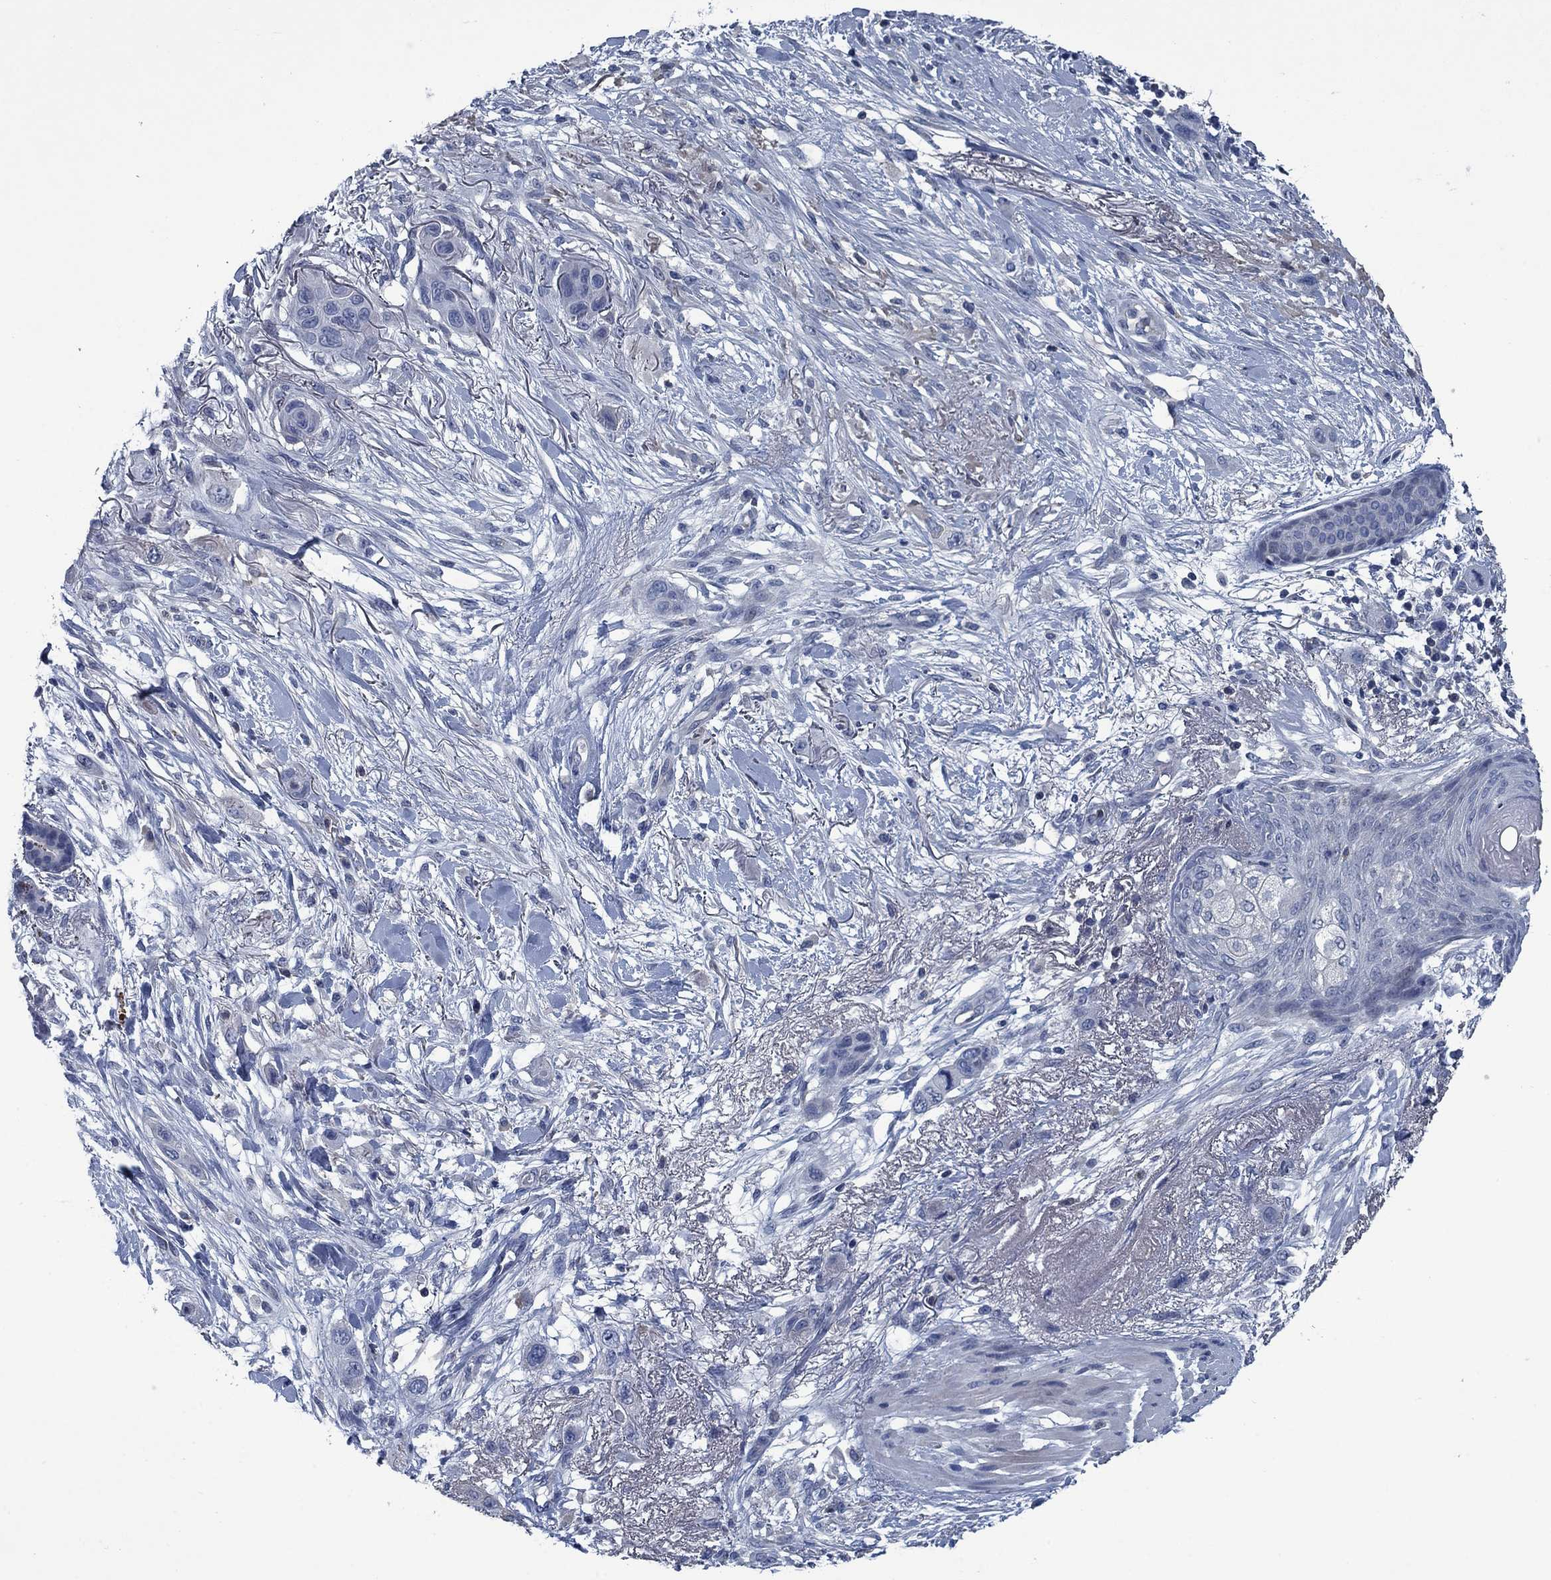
{"staining": {"intensity": "negative", "quantity": "none", "location": "none"}, "tissue": "skin cancer", "cell_type": "Tumor cells", "image_type": "cancer", "snomed": [{"axis": "morphology", "description": "Squamous cell carcinoma, NOS"}, {"axis": "topography", "description": "Skin"}], "caption": "Tumor cells are negative for protein expression in human skin cancer (squamous cell carcinoma).", "gene": "PNMA8A", "patient": {"sex": "male", "age": 79}}